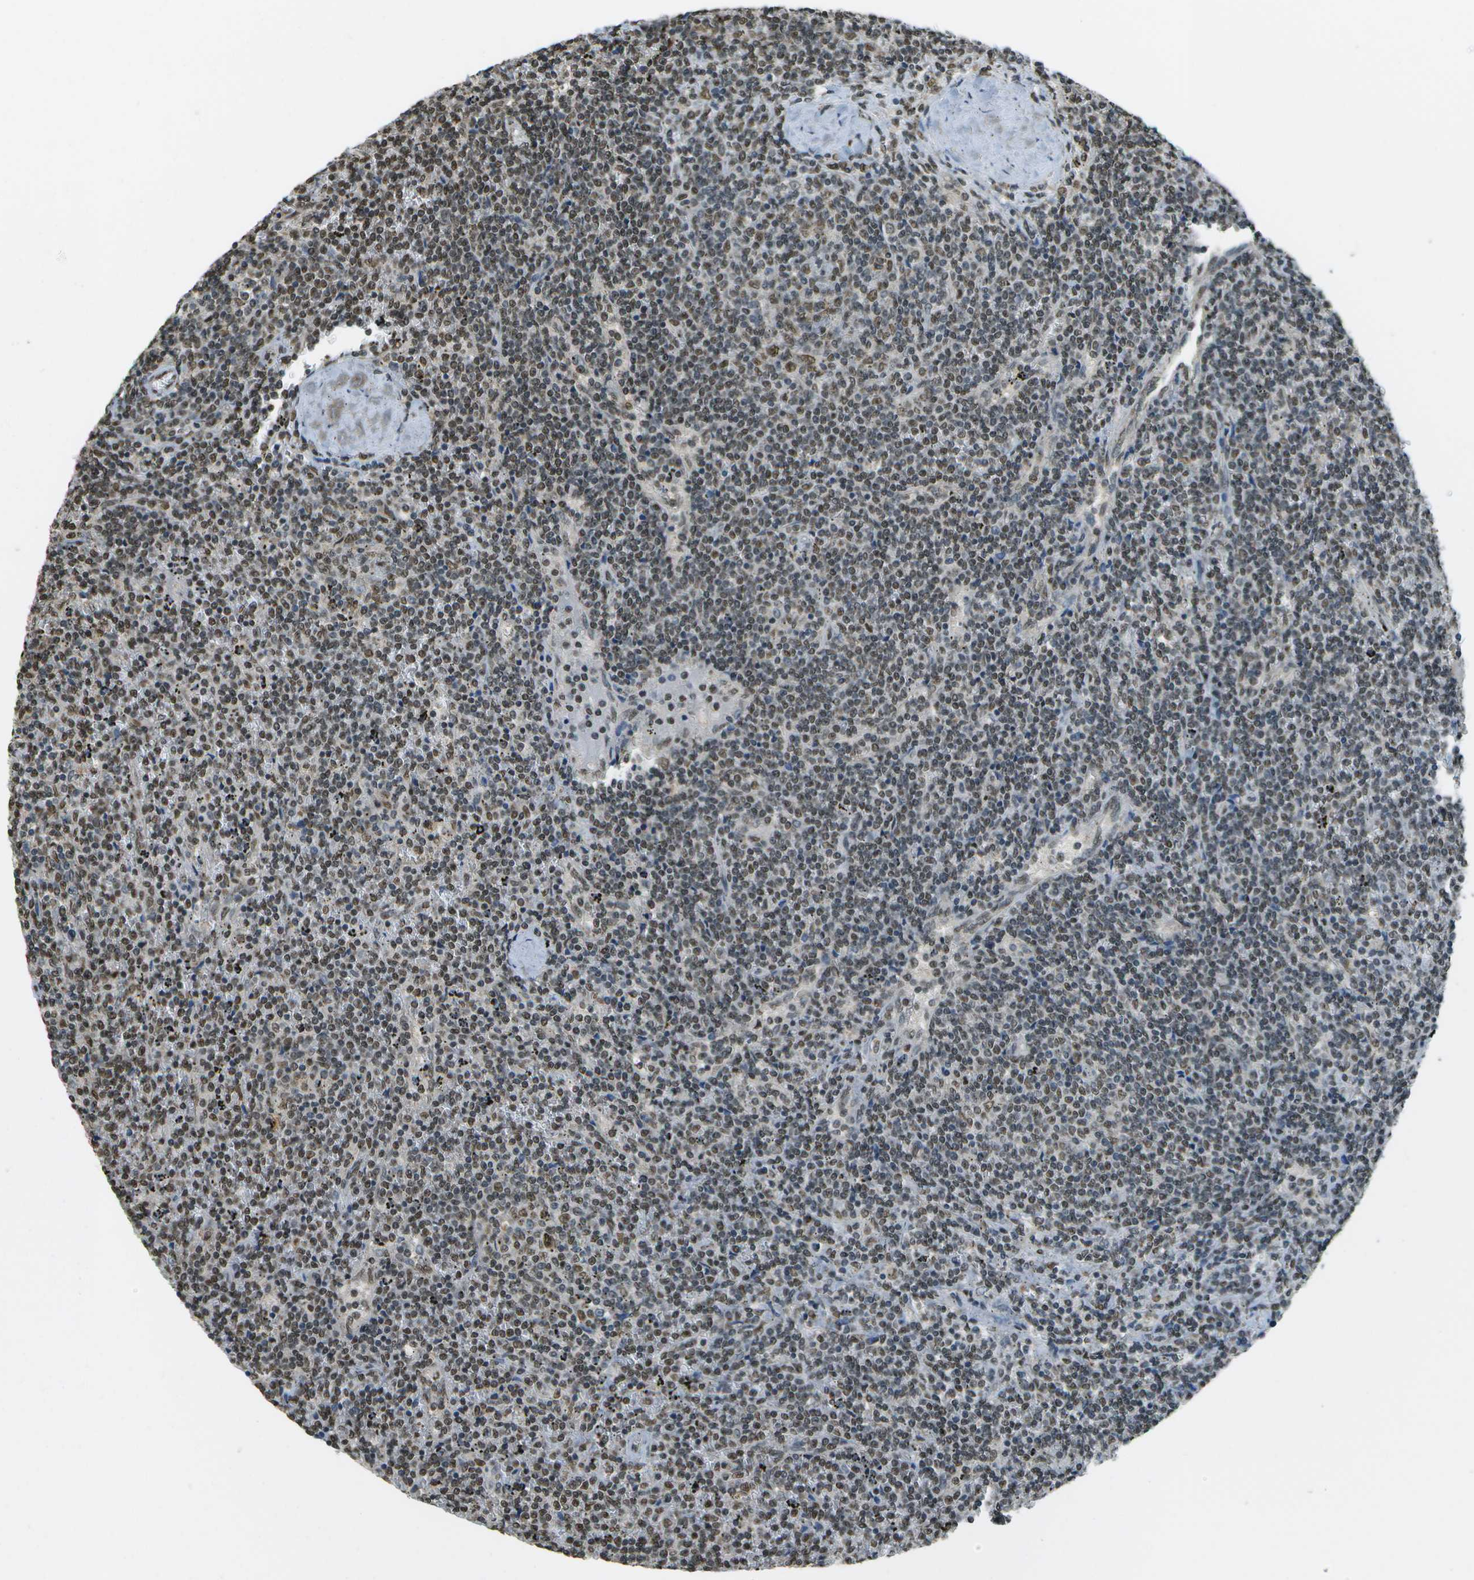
{"staining": {"intensity": "weak", "quantity": ">75%", "location": "nuclear"}, "tissue": "lymphoma", "cell_type": "Tumor cells", "image_type": "cancer", "snomed": [{"axis": "morphology", "description": "Malignant lymphoma, non-Hodgkin's type, Low grade"}, {"axis": "topography", "description": "Spleen"}], "caption": "A low amount of weak nuclear staining is identified in approximately >75% of tumor cells in lymphoma tissue.", "gene": "ABL2", "patient": {"sex": "female", "age": 50}}